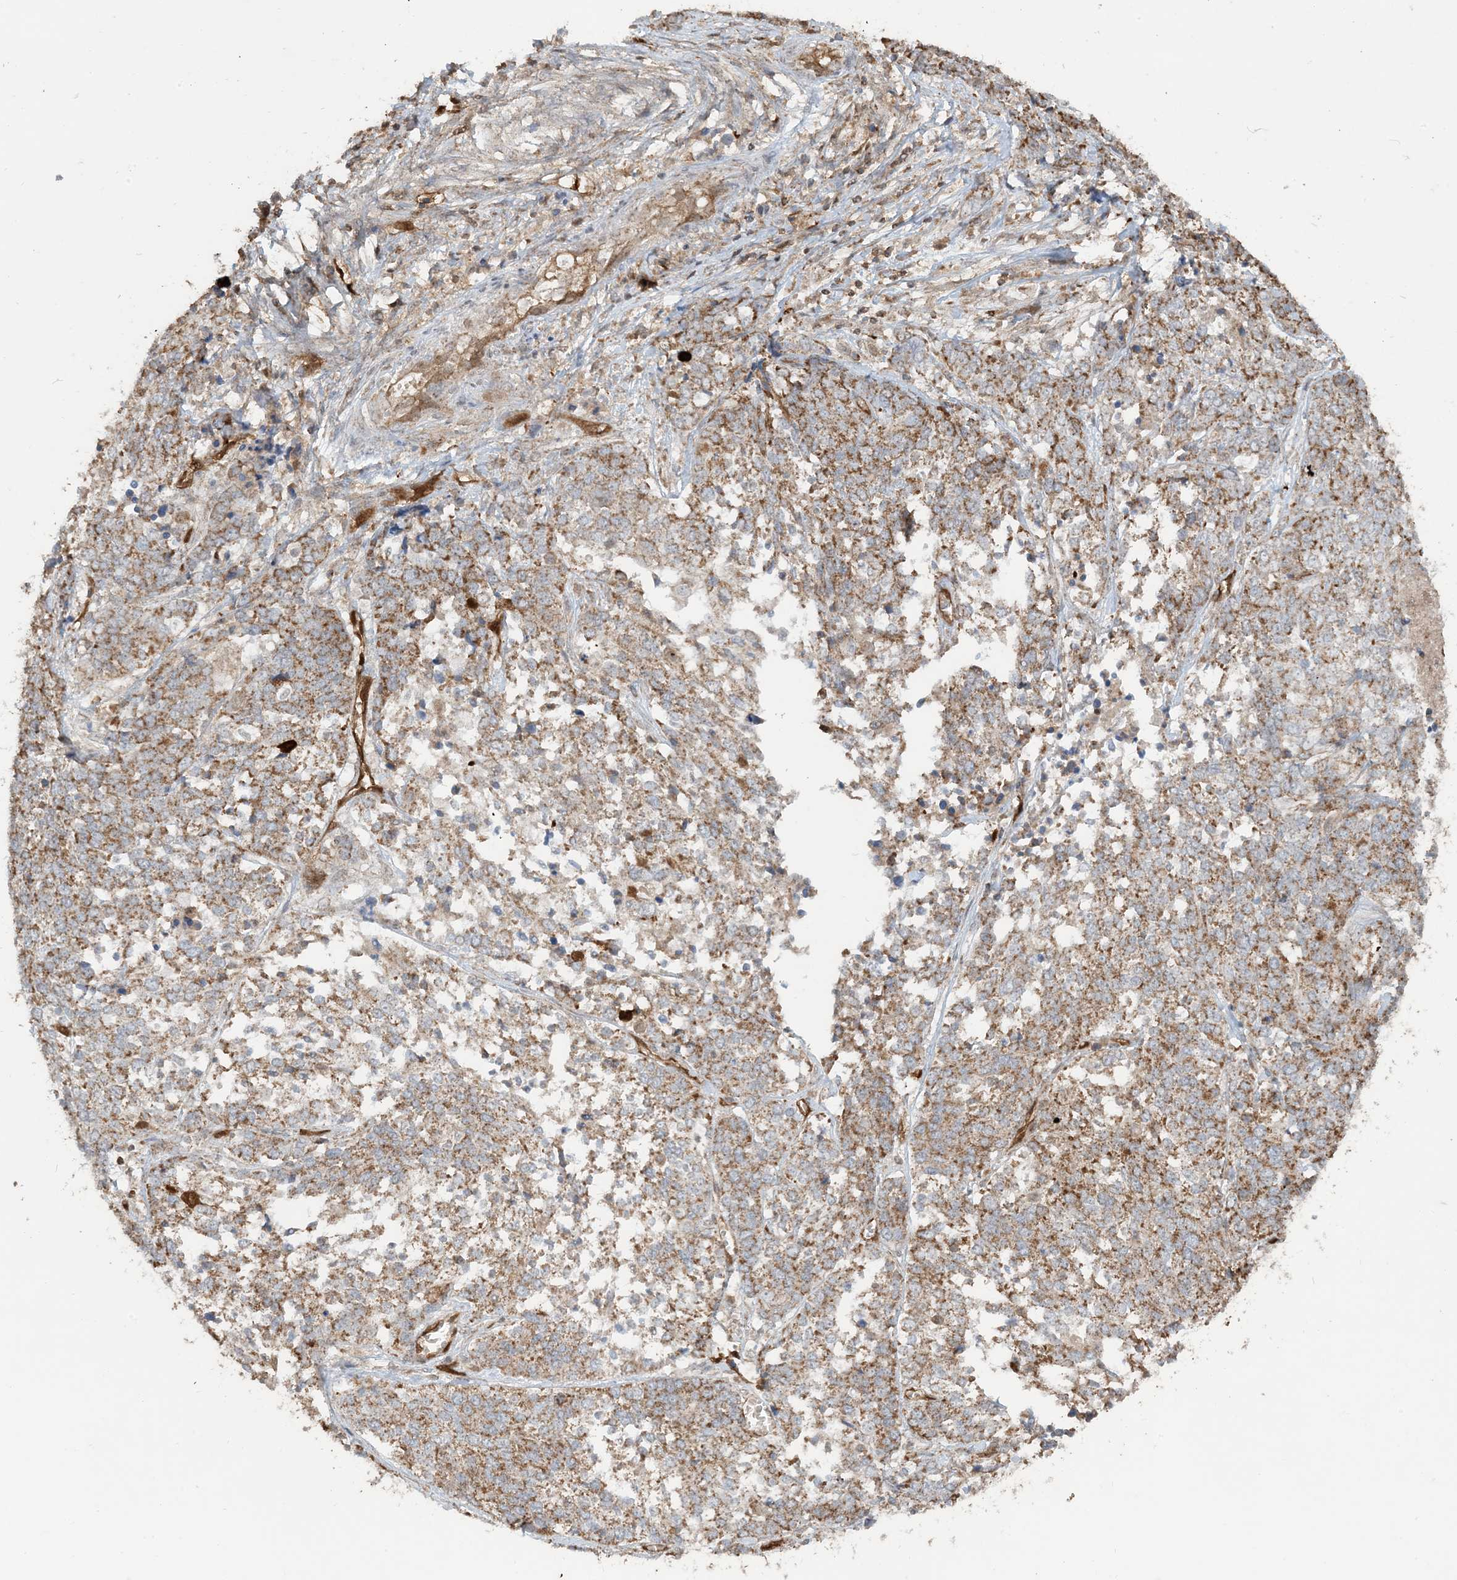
{"staining": {"intensity": "moderate", "quantity": ">75%", "location": "cytoplasmic/membranous"}, "tissue": "ovarian cancer", "cell_type": "Tumor cells", "image_type": "cancer", "snomed": [{"axis": "morphology", "description": "Cystadenocarcinoma, serous, NOS"}, {"axis": "topography", "description": "Ovary"}], "caption": "Moderate cytoplasmic/membranous expression is appreciated in about >75% of tumor cells in ovarian cancer (serous cystadenocarcinoma).", "gene": "PPM1F", "patient": {"sex": "female", "age": 44}}